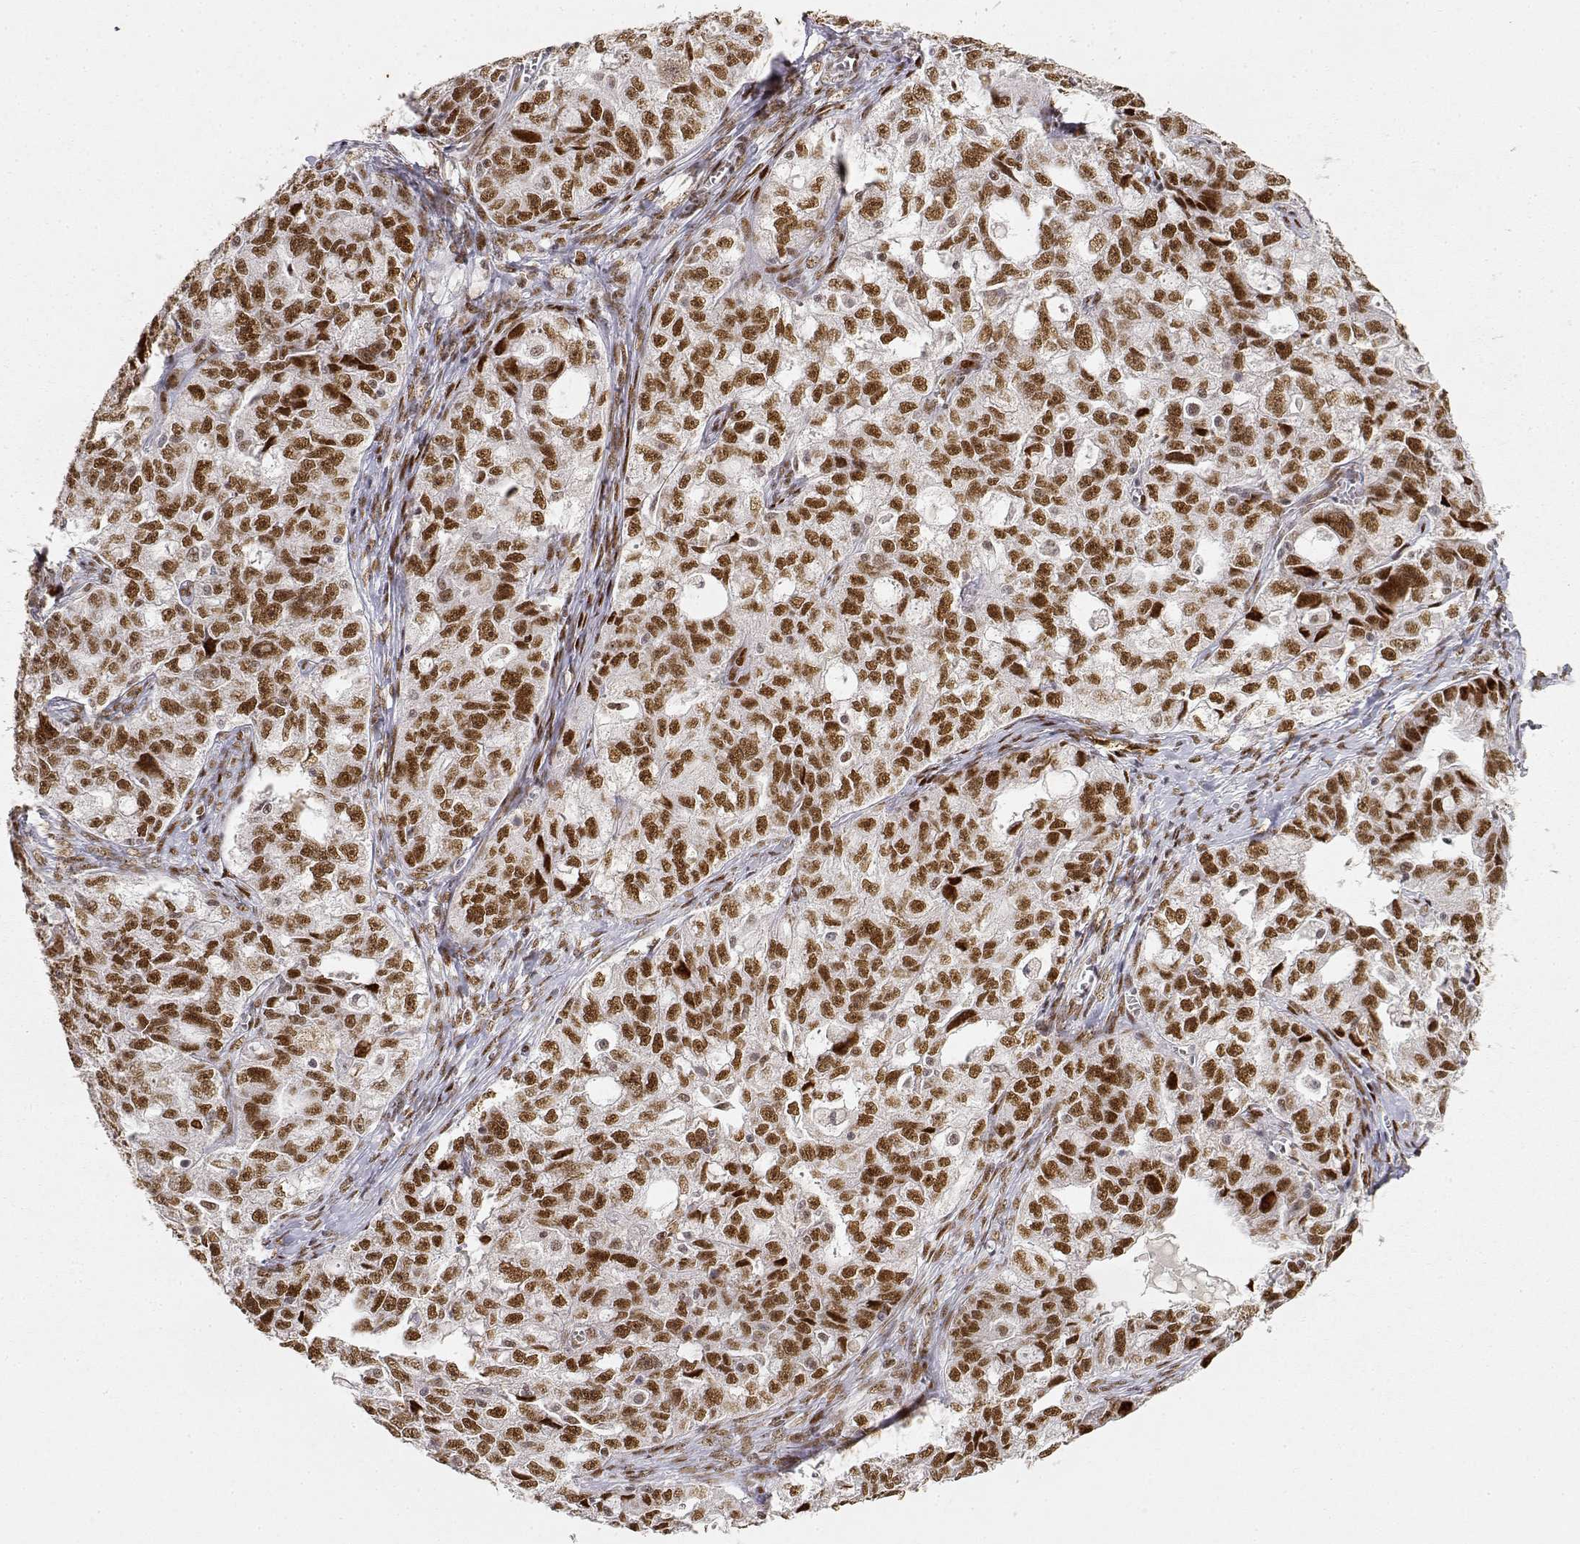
{"staining": {"intensity": "moderate", "quantity": ">75%", "location": "nuclear"}, "tissue": "ovarian cancer", "cell_type": "Tumor cells", "image_type": "cancer", "snomed": [{"axis": "morphology", "description": "Cystadenocarcinoma, serous, NOS"}, {"axis": "topography", "description": "Ovary"}], "caption": "This photomicrograph reveals IHC staining of human serous cystadenocarcinoma (ovarian), with medium moderate nuclear positivity in approximately >75% of tumor cells.", "gene": "RSF1", "patient": {"sex": "female", "age": 51}}